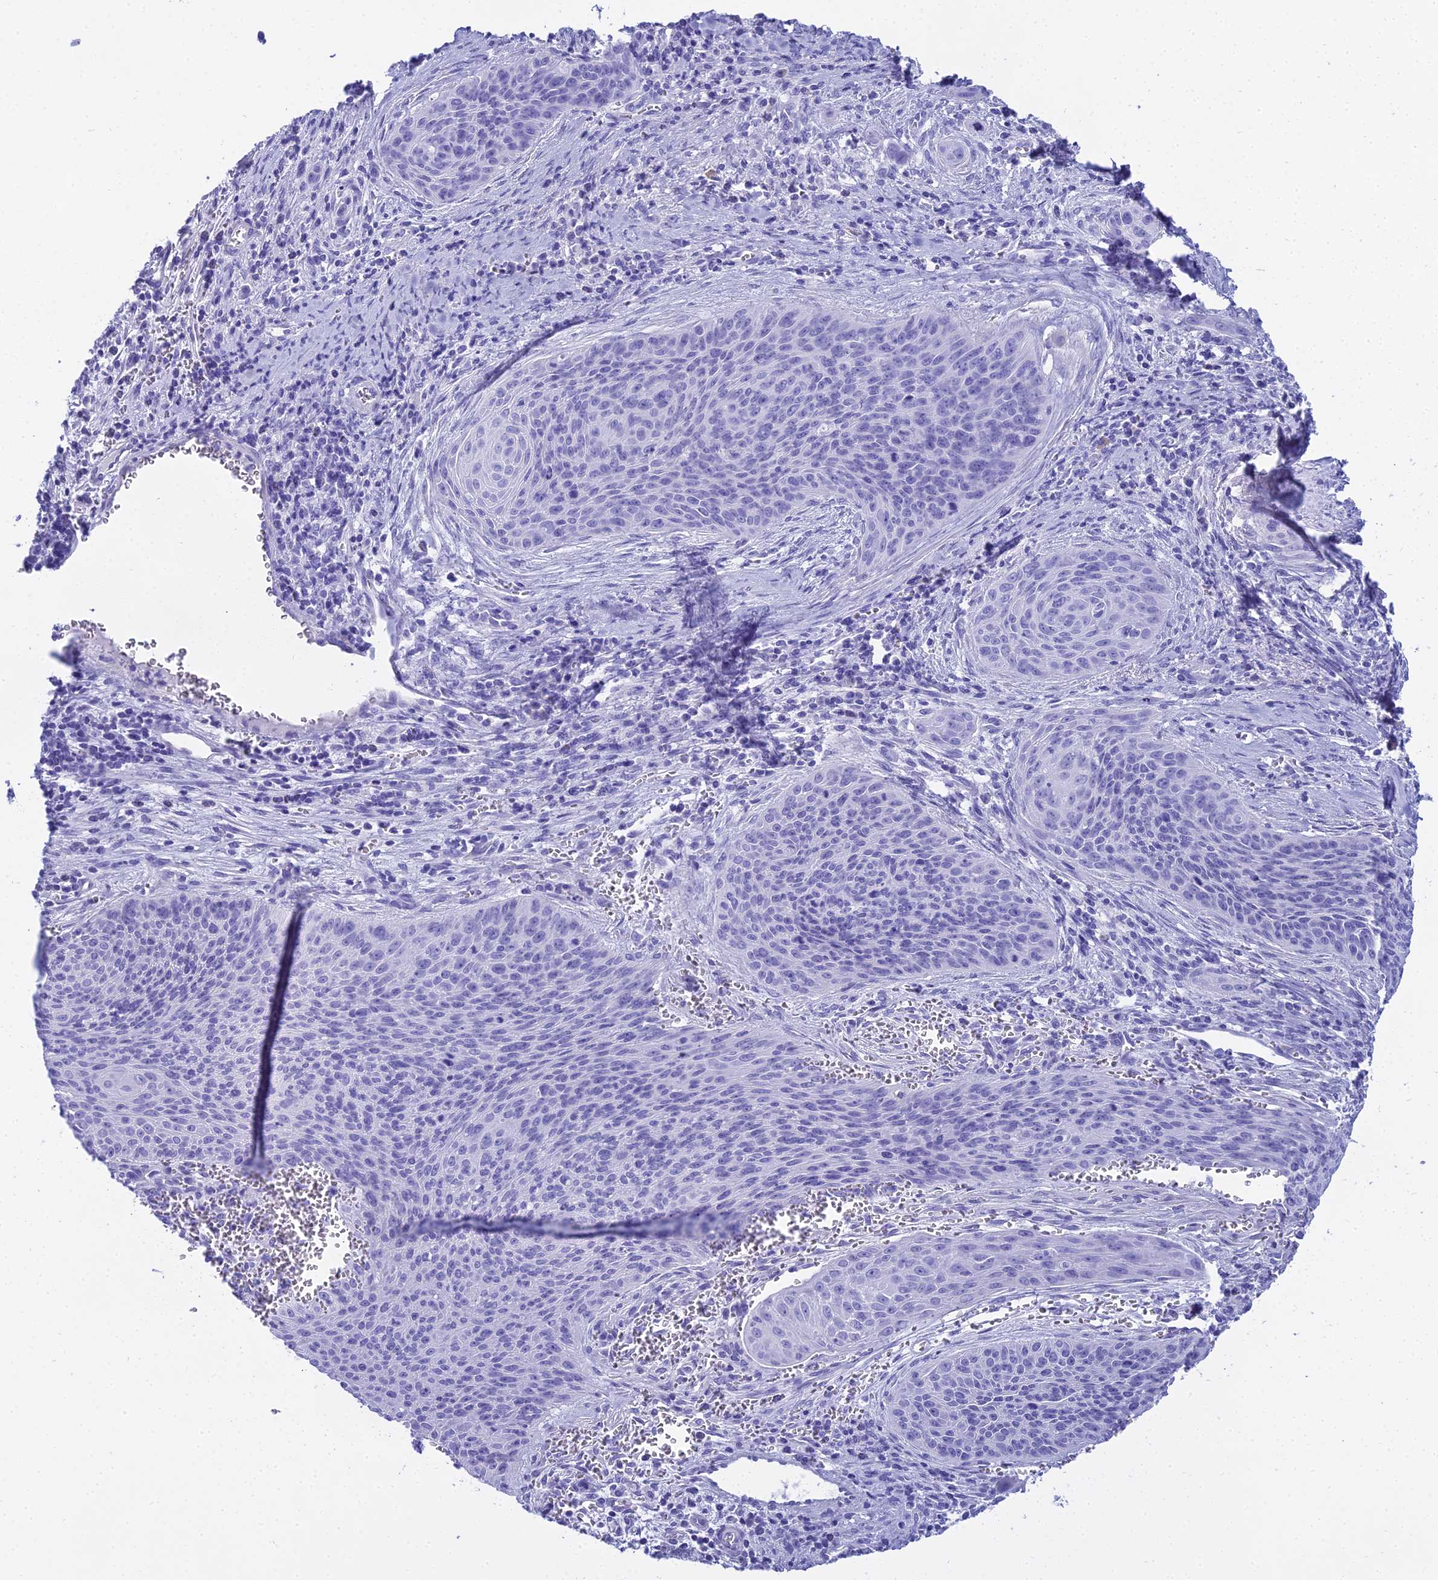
{"staining": {"intensity": "negative", "quantity": "none", "location": "none"}, "tissue": "cervical cancer", "cell_type": "Tumor cells", "image_type": "cancer", "snomed": [{"axis": "morphology", "description": "Squamous cell carcinoma, NOS"}, {"axis": "topography", "description": "Cervix"}], "caption": "Tumor cells show no significant expression in cervical cancer. (Brightfield microscopy of DAB (3,3'-diaminobenzidine) immunohistochemistry at high magnification).", "gene": "CGB2", "patient": {"sex": "female", "age": 55}}